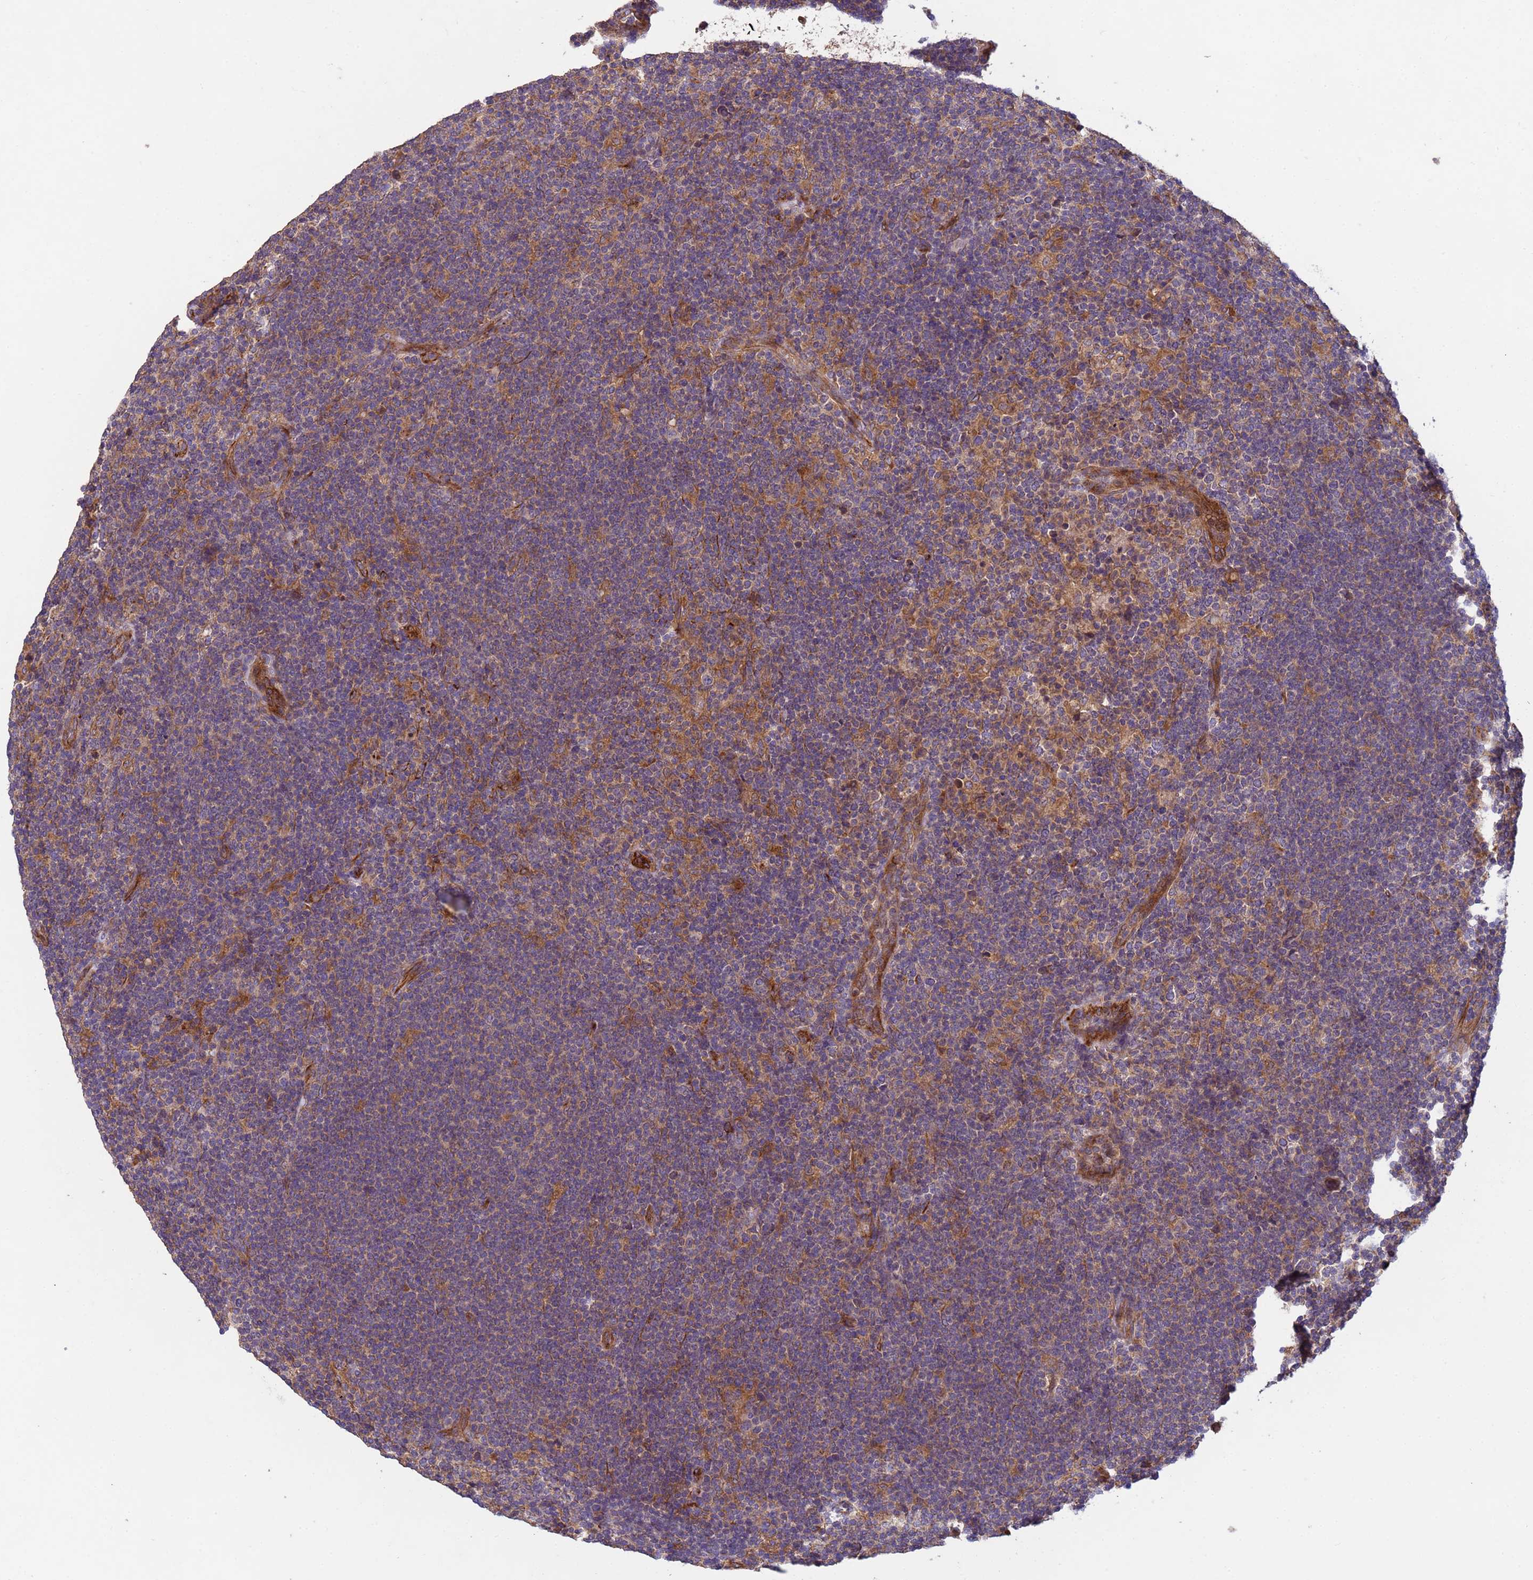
{"staining": {"intensity": "weak", "quantity": ">75%", "location": "cytoplasmic/membranous"}, "tissue": "lymphoma", "cell_type": "Tumor cells", "image_type": "cancer", "snomed": [{"axis": "morphology", "description": "Hodgkin's disease, NOS"}, {"axis": "topography", "description": "Lymph node"}], "caption": "Immunohistochemistry histopathology image of neoplastic tissue: lymphoma stained using immunohistochemistry (IHC) shows low levels of weak protein expression localized specifically in the cytoplasmic/membranous of tumor cells, appearing as a cytoplasmic/membranous brown color.", "gene": "RAB10", "patient": {"sex": "female", "age": 57}}